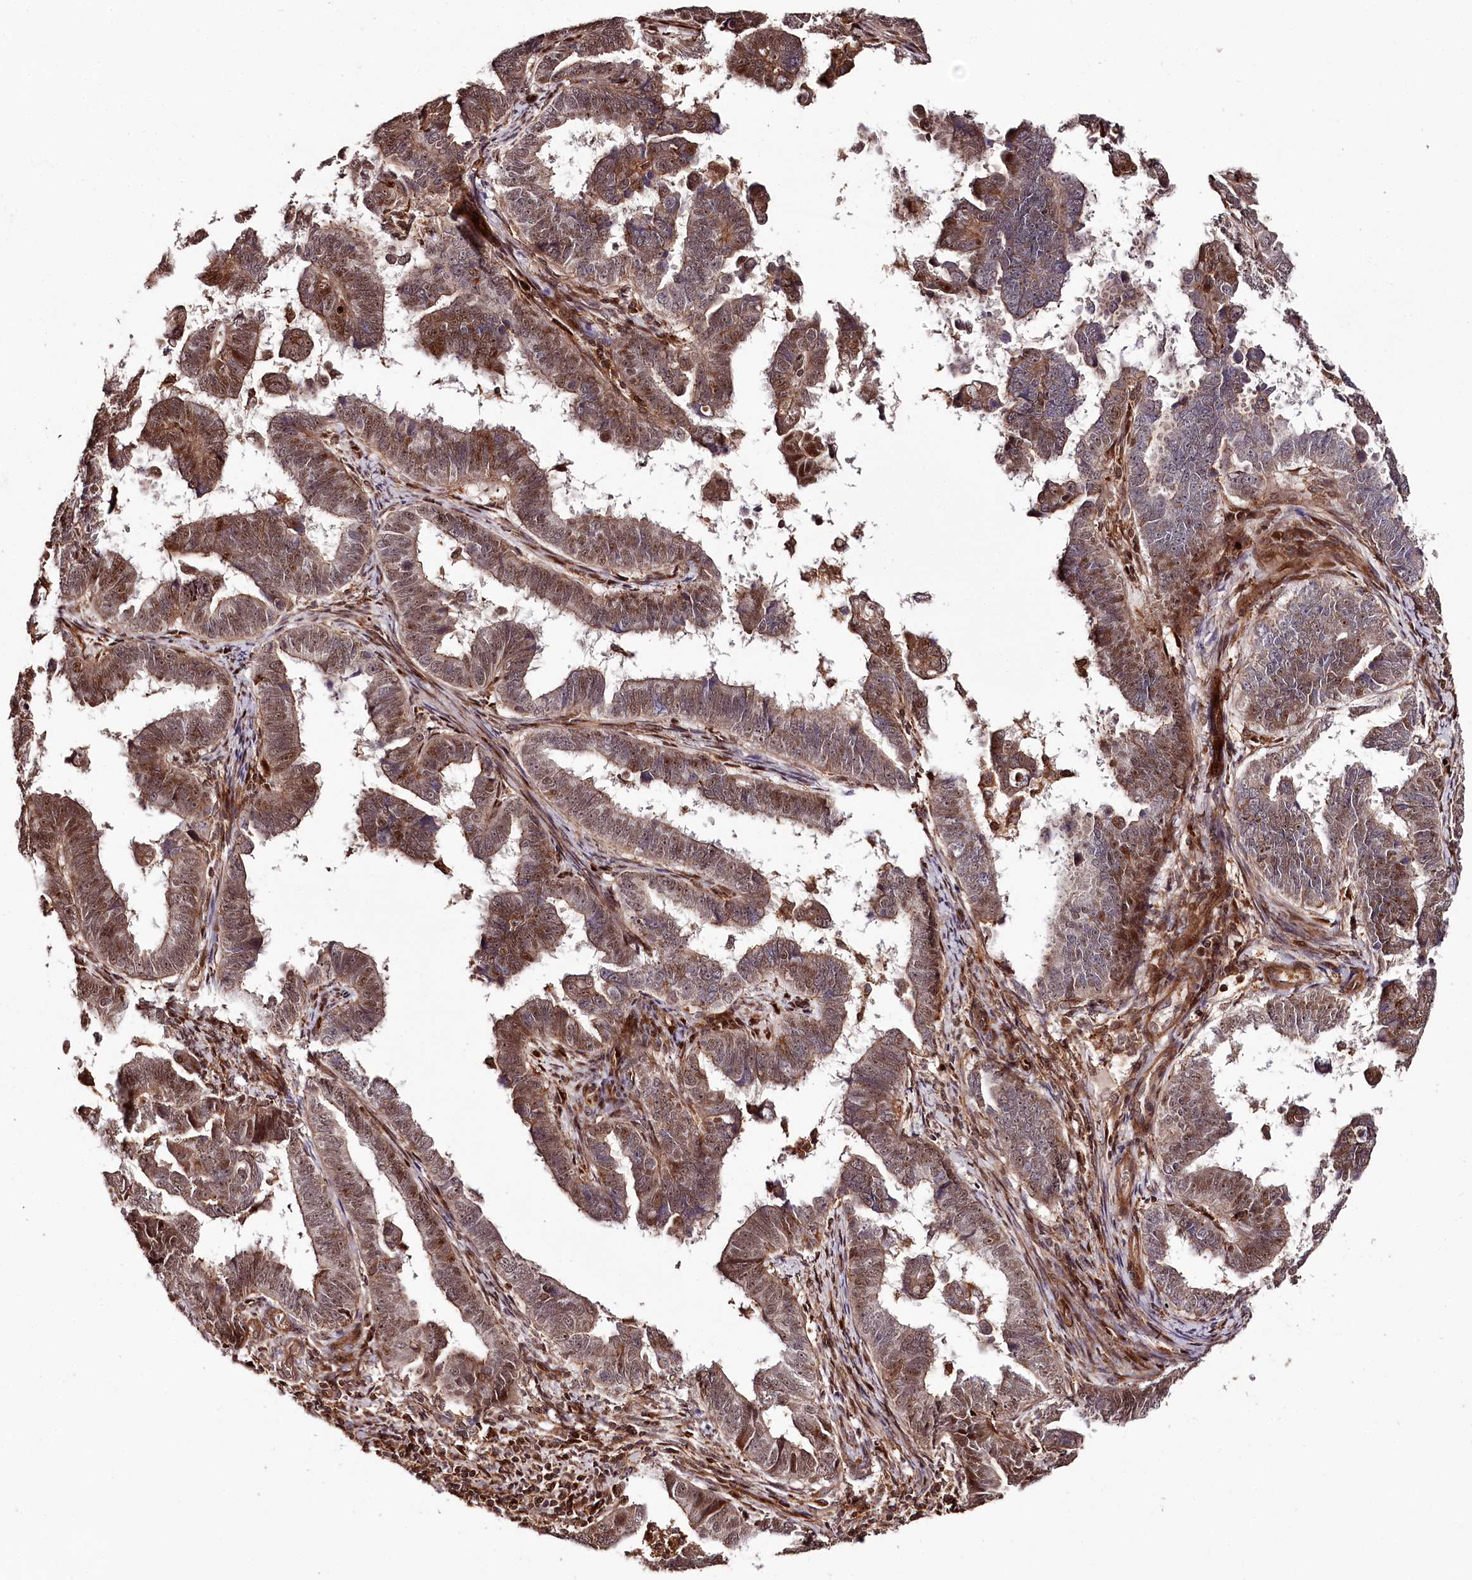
{"staining": {"intensity": "moderate", "quantity": ">75%", "location": "cytoplasmic/membranous,nuclear"}, "tissue": "endometrial cancer", "cell_type": "Tumor cells", "image_type": "cancer", "snomed": [{"axis": "morphology", "description": "Adenocarcinoma, NOS"}, {"axis": "topography", "description": "Endometrium"}], "caption": "Immunohistochemistry (IHC) histopathology image of human adenocarcinoma (endometrial) stained for a protein (brown), which displays medium levels of moderate cytoplasmic/membranous and nuclear expression in approximately >75% of tumor cells.", "gene": "KIF14", "patient": {"sex": "female", "age": 75}}